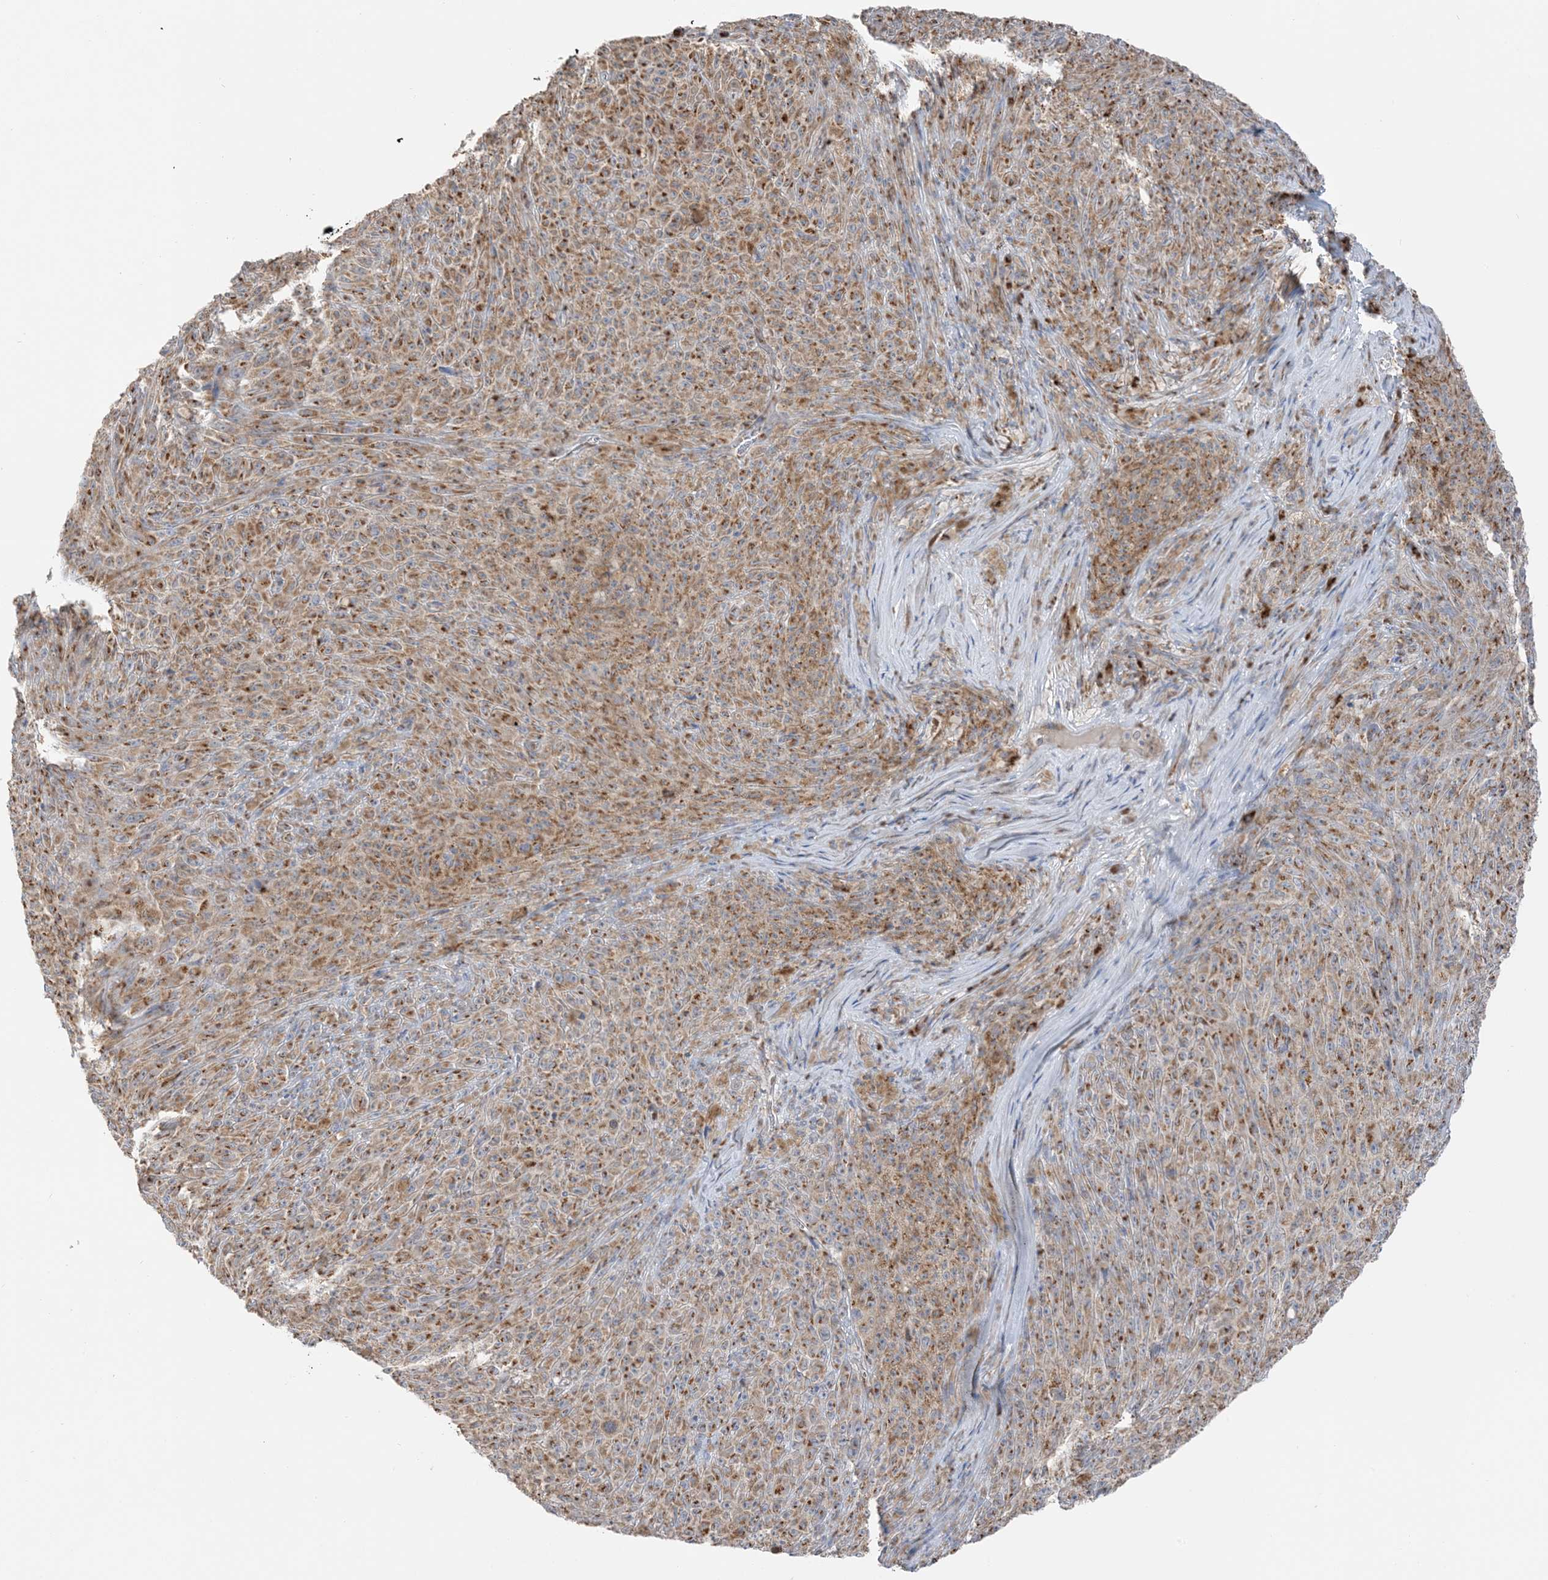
{"staining": {"intensity": "moderate", "quantity": ">75%", "location": "cytoplasmic/membranous"}, "tissue": "melanoma", "cell_type": "Tumor cells", "image_type": "cancer", "snomed": [{"axis": "morphology", "description": "Malignant melanoma, NOS"}, {"axis": "topography", "description": "Skin"}], "caption": "Malignant melanoma was stained to show a protein in brown. There is medium levels of moderate cytoplasmic/membranous staining in approximately >75% of tumor cells. (IHC, brightfield microscopy, high magnification).", "gene": "SLC25A12", "patient": {"sex": "female", "age": 82}}